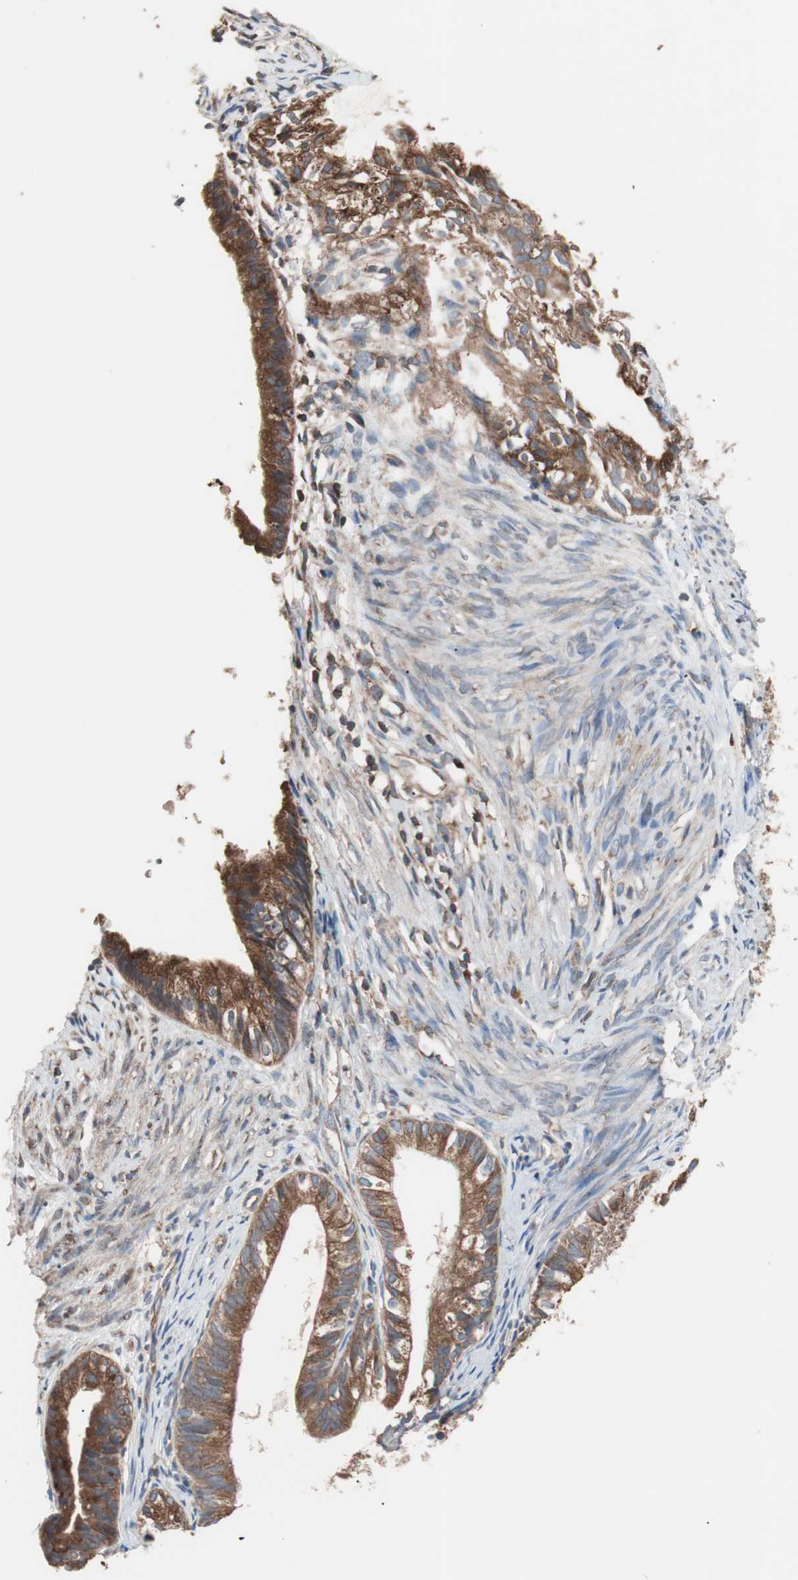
{"staining": {"intensity": "strong", "quantity": ">75%", "location": "cytoplasmic/membranous"}, "tissue": "cervical cancer", "cell_type": "Tumor cells", "image_type": "cancer", "snomed": [{"axis": "morphology", "description": "Normal tissue, NOS"}, {"axis": "morphology", "description": "Adenocarcinoma, NOS"}, {"axis": "topography", "description": "Cervix"}, {"axis": "topography", "description": "Endometrium"}], "caption": "Immunohistochemistry of cervical adenocarcinoma exhibits high levels of strong cytoplasmic/membranous staining in about >75% of tumor cells.", "gene": "GLYCTK", "patient": {"sex": "female", "age": 86}}